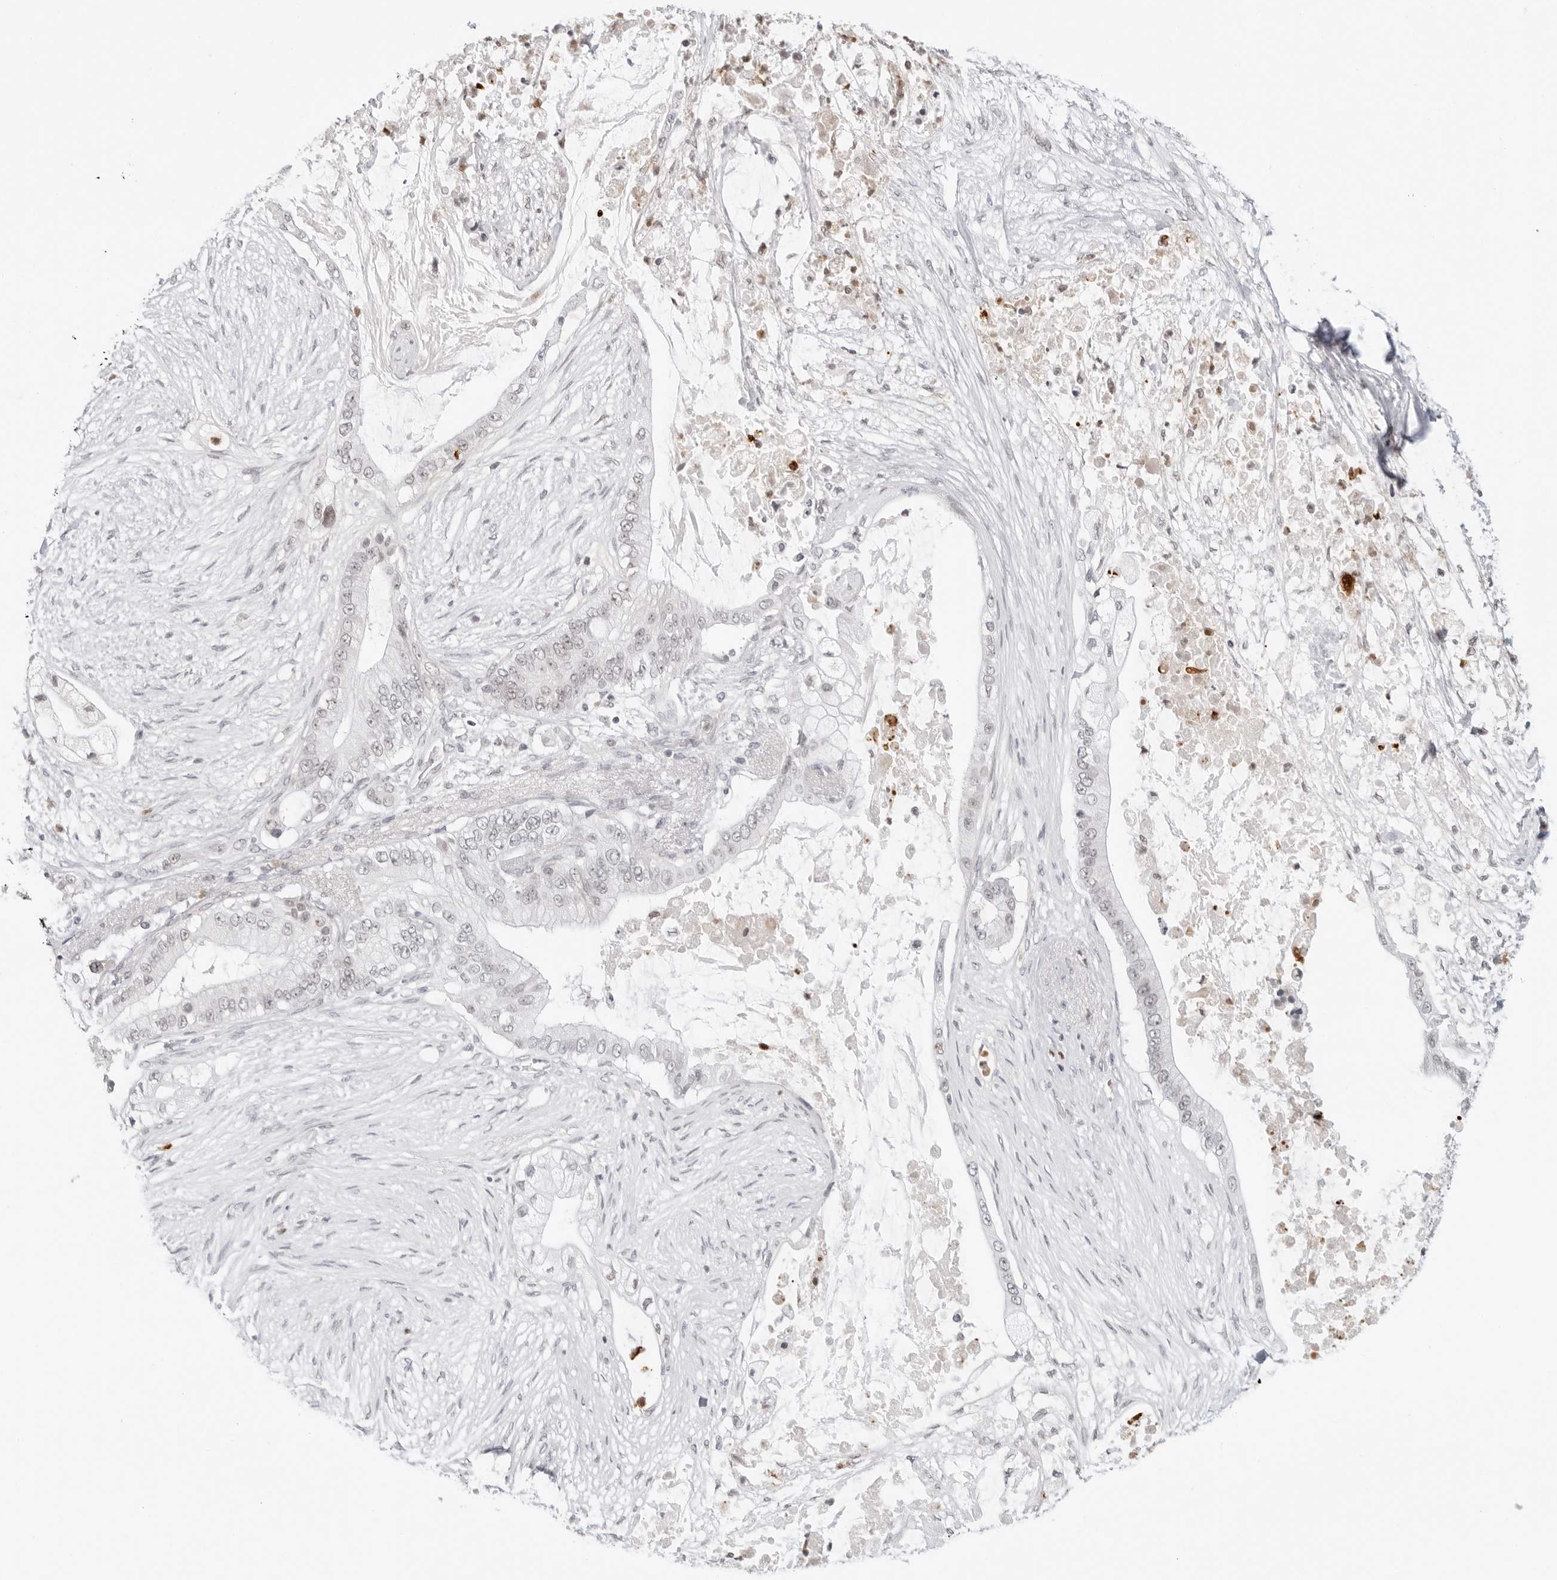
{"staining": {"intensity": "negative", "quantity": "none", "location": "none"}, "tissue": "pancreatic cancer", "cell_type": "Tumor cells", "image_type": "cancer", "snomed": [{"axis": "morphology", "description": "Adenocarcinoma, NOS"}, {"axis": "topography", "description": "Pancreas"}], "caption": "Pancreatic adenocarcinoma stained for a protein using IHC reveals no expression tumor cells.", "gene": "MSH6", "patient": {"sex": "male", "age": 53}}